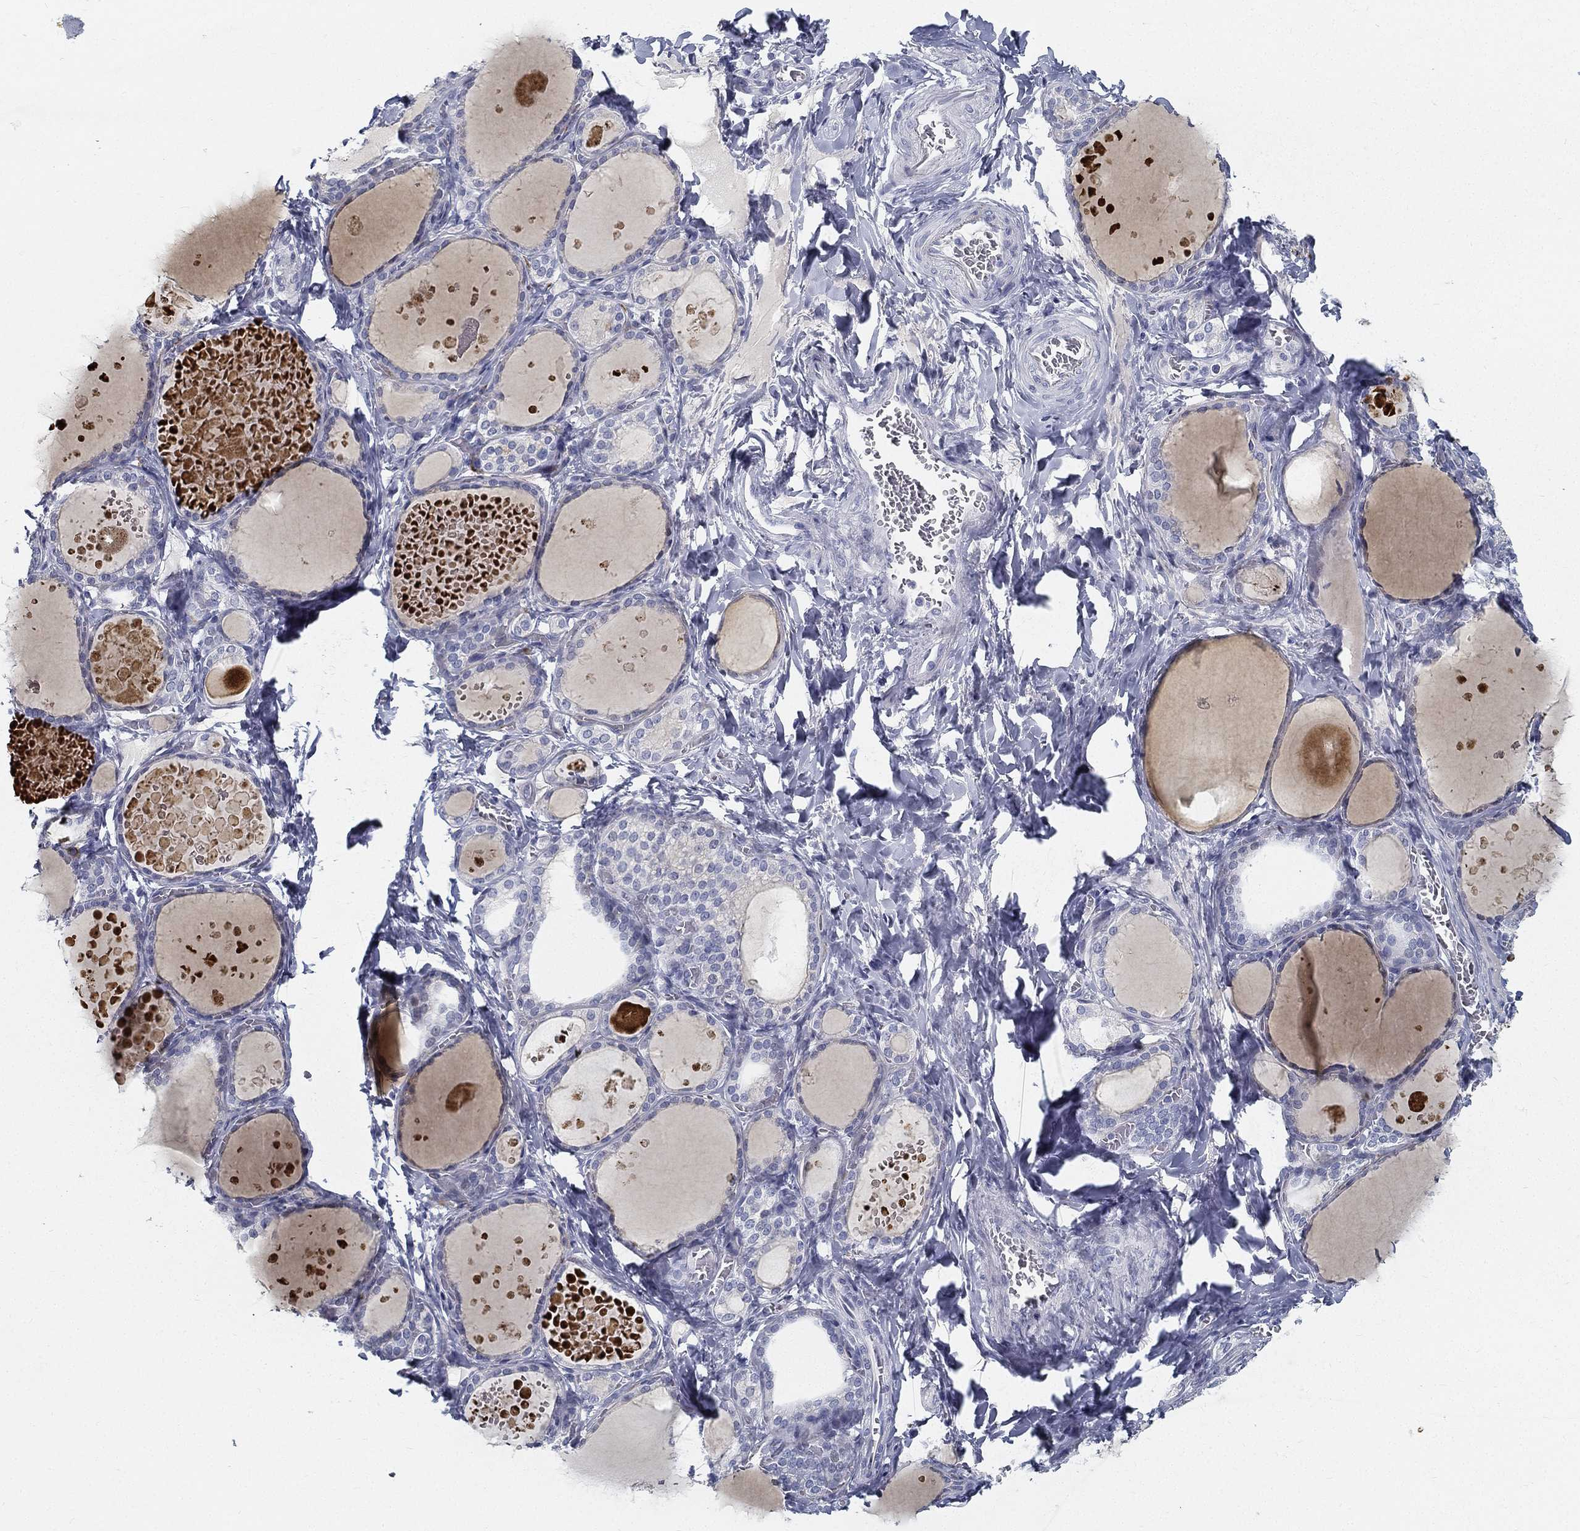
{"staining": {"intensity": "negative", "quantity": "none", "location": "none"}, "tissue": "thyroid gland", "cell_type": "Glandular cells", "image_type": "normal", "snomed": [{"axis": "morphology", "description": "Normal tissue, NOS"}, {"axis": "topography", "description": "Thyroid gland"}], "caption": "Immunohistochemical staining of normal human thyroid gland reveals no significant expression in glandular cells. (Stains: DAB immunohistochemistry with hematoxylin counter stain, Microscopy: brightfield microscopy at high magnification).", "gene": "SPPL2C", "patient": {"sex": "female", "age": 56}}